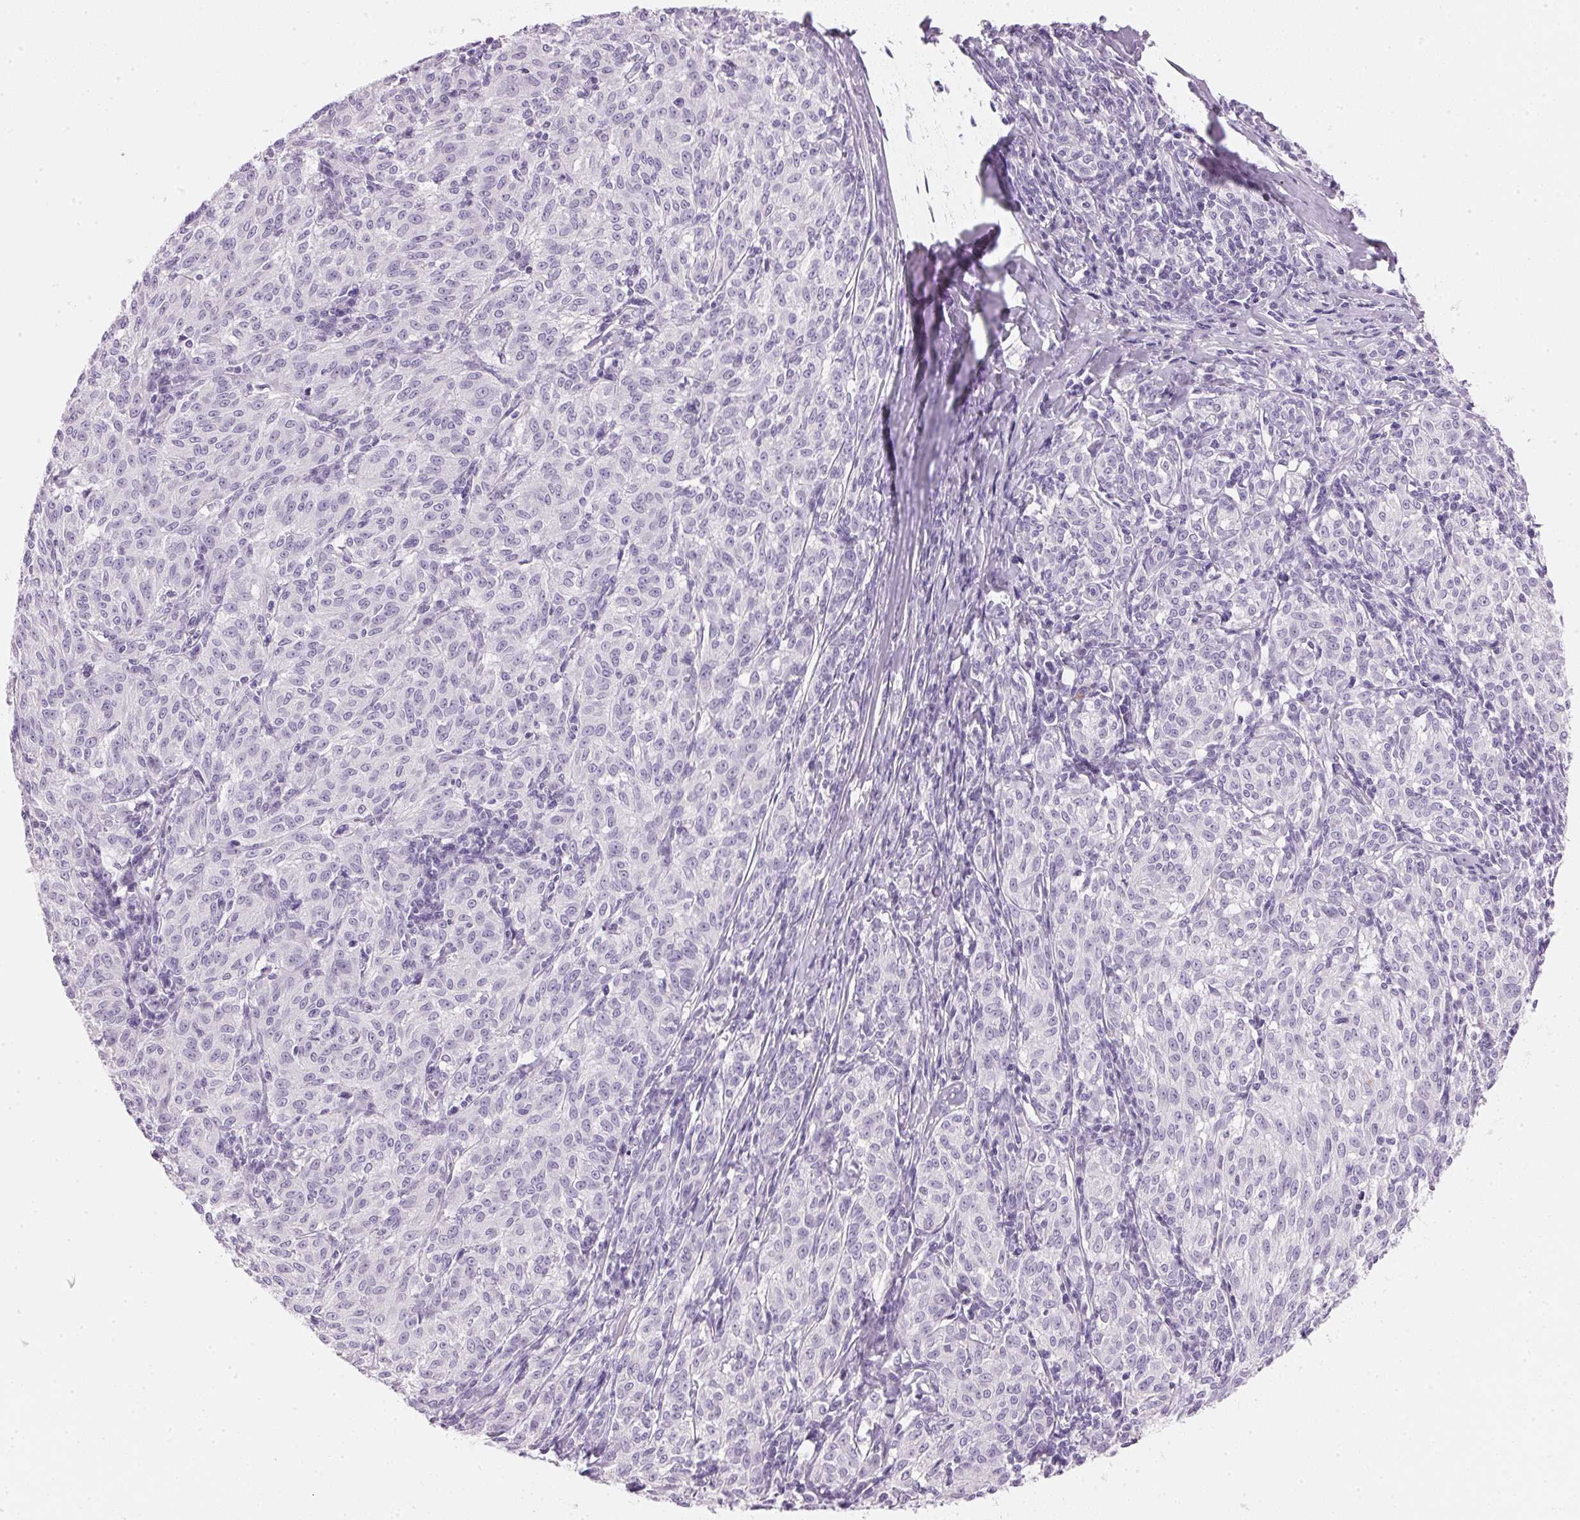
{"staining": {"intensity": "negative", "quantity": "none", "location": "none"}, "tissue": "melanoma", "cell_type": "Tumor cells", "image_type": "cancer", "snomed": [{"axis": "morphology", "description": "Malignant melanoma, NOS"}, {"axis": "topography", "description": "Skin"}], "caption": "Immunohistochemical staining of malignant melanoma shows no significant staining in tumor cells. The staining is performed using DAB (3,3'-diaminobenzidine) brown chromogen with nuclei counter-stained in using hematoxylin.", "gene": "IGFBP1", "patient": {"sex": "female", "age": 72}}